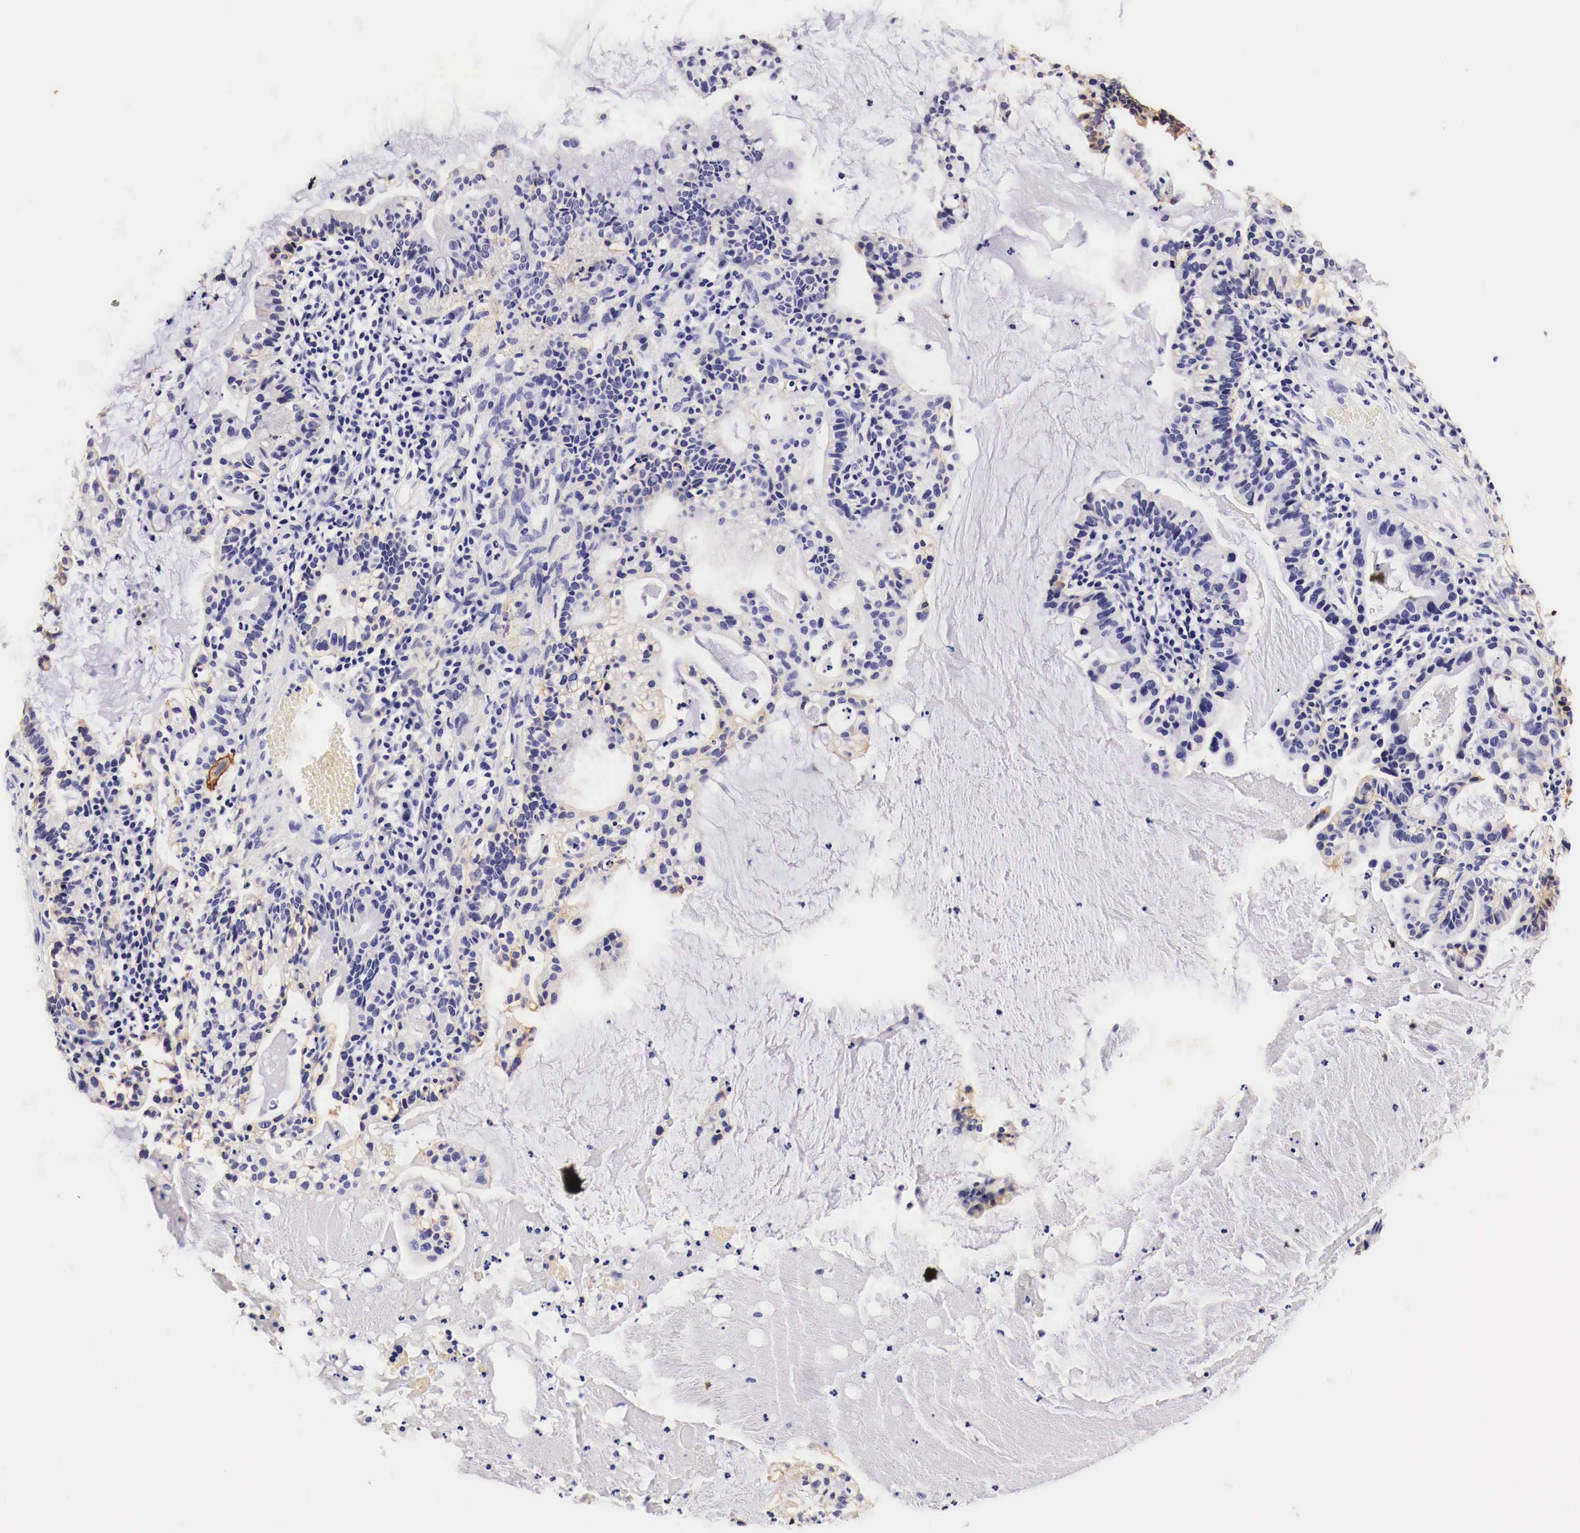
{"staining": {"intensity": "moderate", "quantity": "<25%", "location": "cytoplasmic/membranous"}, "tissue": "cervical cancer", "cell_type": "Tumor cells", "image_type": "cancer", "snomed": [{"axis": "morphology", "description": "Adenocarcinoma, NOS"}, {"axis": "topography", "description": "Cervix"}], "caption": "Brown immunohistochemical staining in cervical cancer reveals moderate cytoplasmic/membranous staining in approximately <25% of tumor cells. (DAB (3,3'-diaminobenzidine) IHC with brightfield microscopy, high magnification).", "gene": "EGFR", "patient": {"sex": "female", "age": 41}}